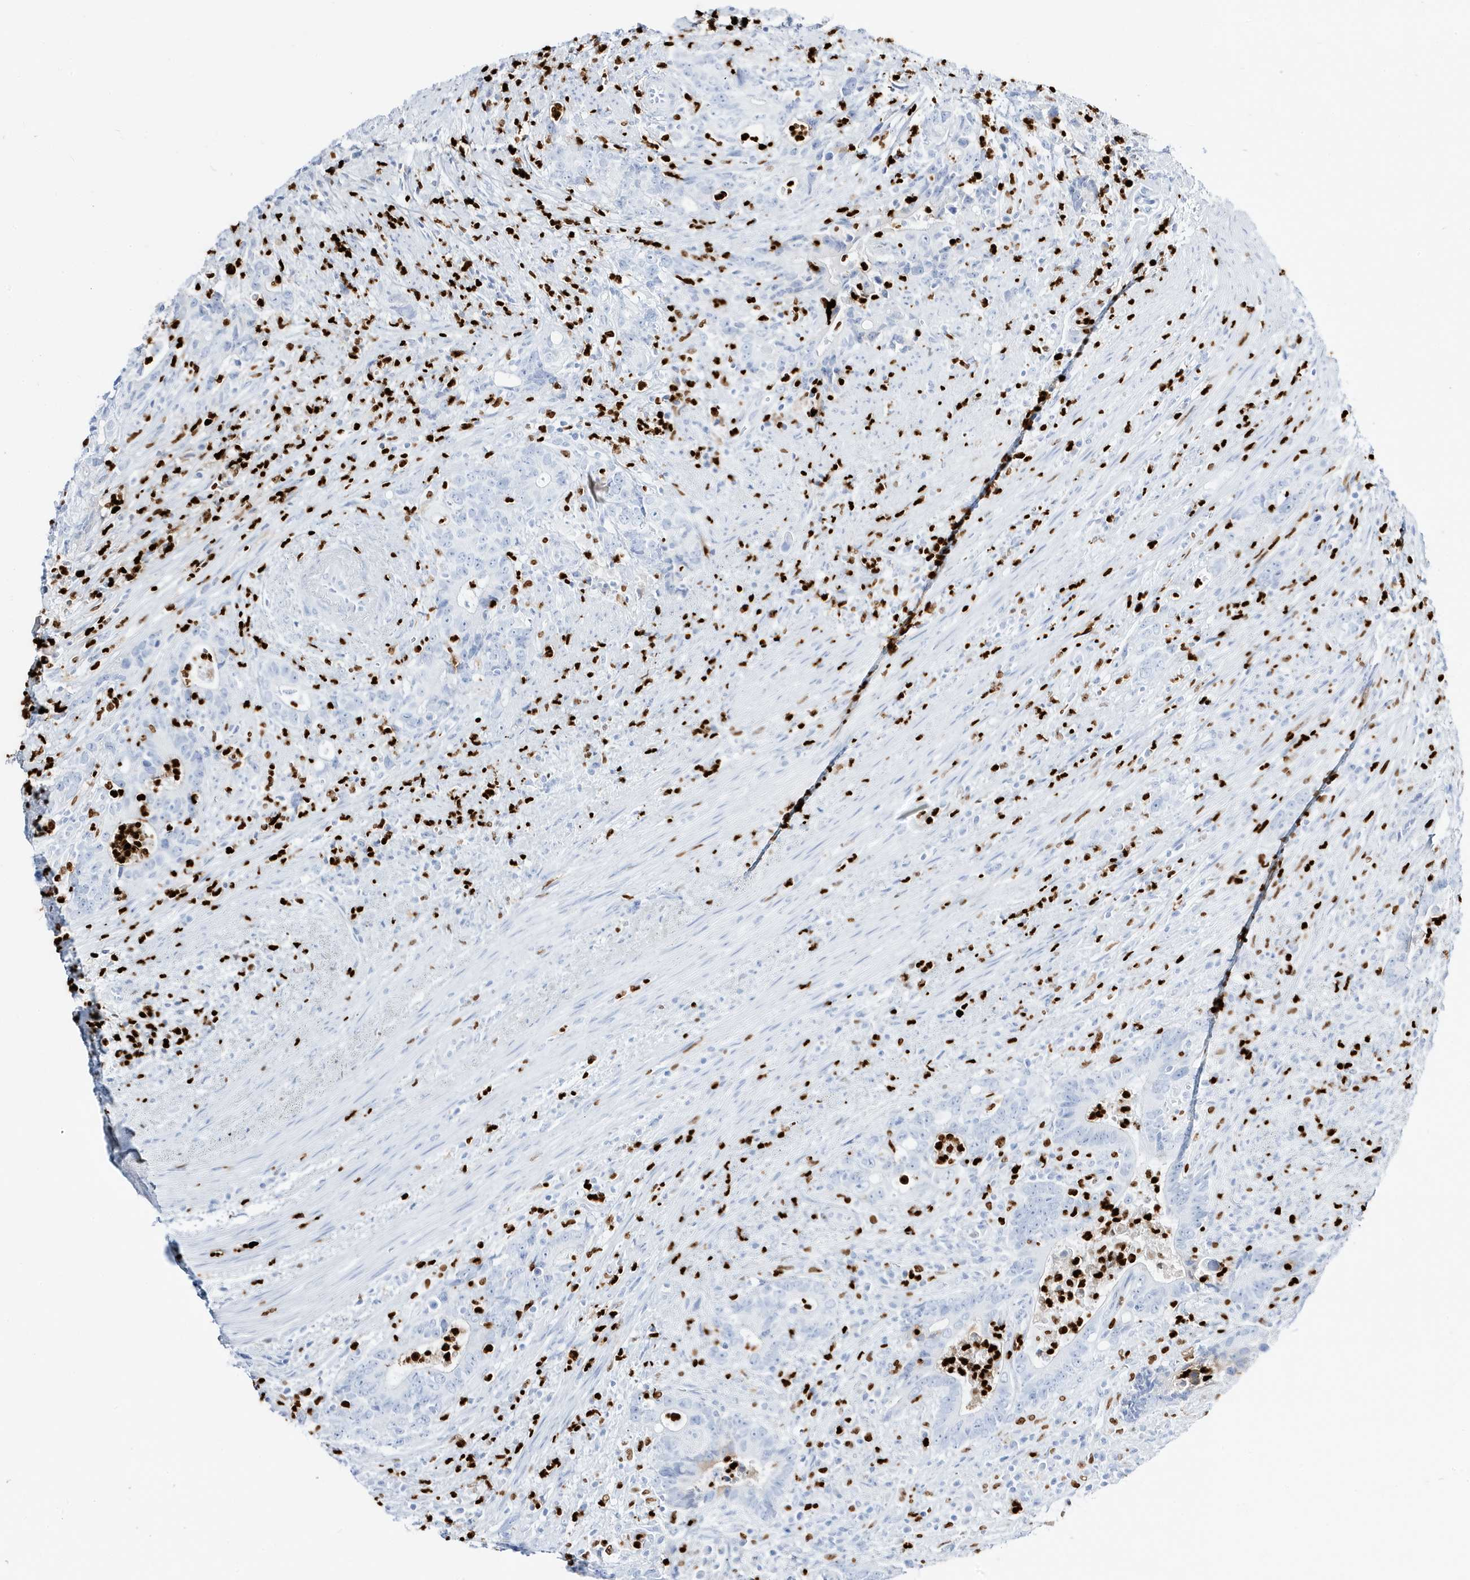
{"staining": {"intensity": "negative", "quantity": "none", "location": "none"}, "tissue": "colorectal cancer", "cell_type": "Tumor cells", "image_type": "cancer", "snomed": [{"axis": "morphology", "description": "Adenocarcinoma, NOS"}, {"axis": "topography", "description": "Colon"}], "caption": "High magnification brightfield microscopy of adenocarcinoma (colorectal) stained with DAB (3,3'-diaminobenzidine) (brown) and counterstained with hematoxylin (blue): tumor cells show no significant expression.", "gene": "MNDA", "patient": {"sex": "female", "age": 75}}